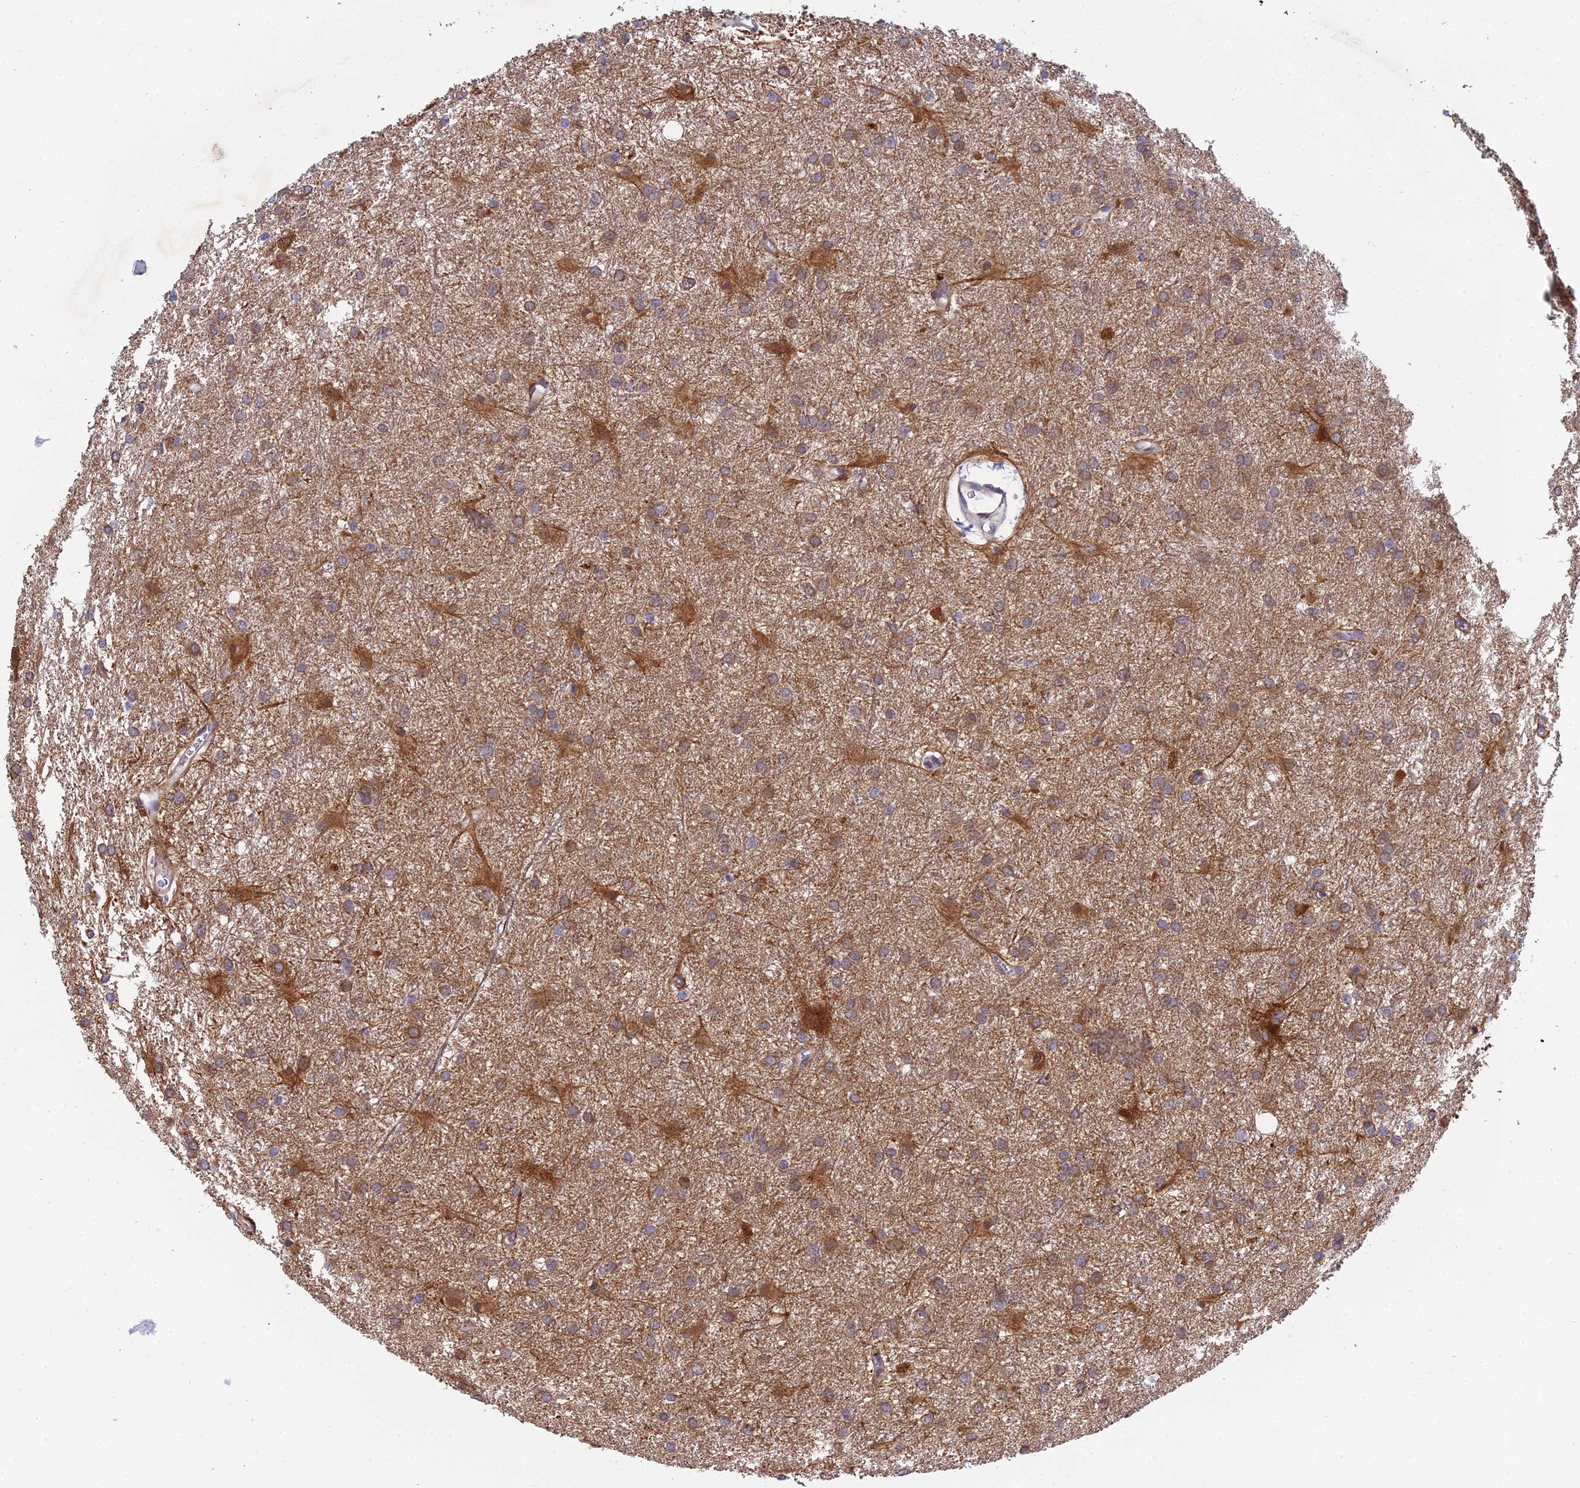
{"staining": {"intensity": "moderate", "quantity": ">75%", "location": "cytoplasmic/membranous"}, "tissue": "glioma", "cell_type": "Tumor cells", "image_type": "cancer", "snomed": [{"axis": "morphology", "description": "Glioma, malignant, High grade"}, {"axis": "topography", "description": "Brain"}], "caption": "A high-resolution micrograph shows IHC staining of glioma, which reveals moderate cytoplasmic/membranous staining in about >75% of tumor cells.", "gene": "ELOA2", "patient": {"sex": "female", "age": 50}}